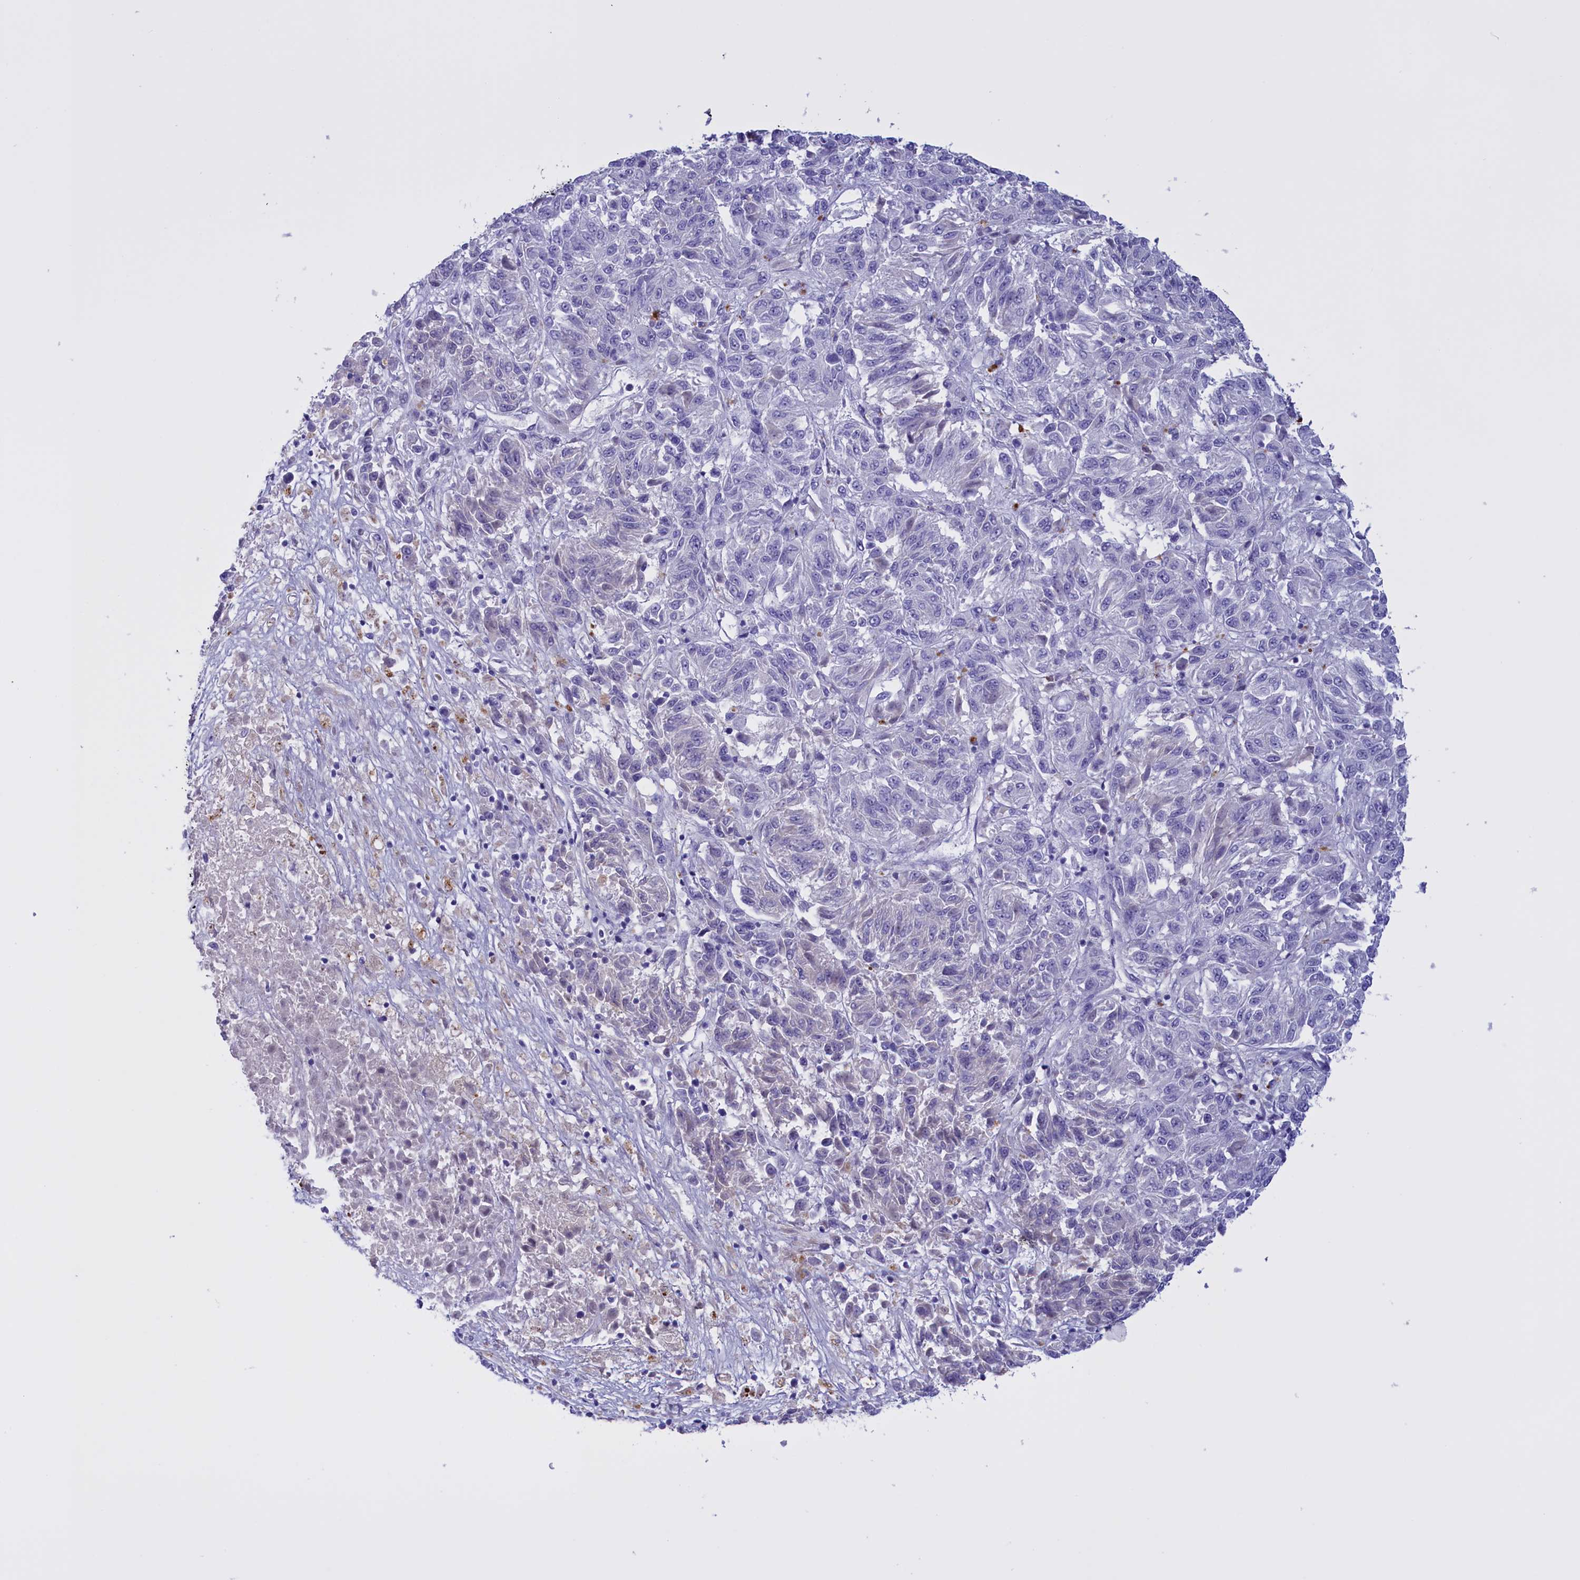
{"staining": {"intensity": "negative", "quantity": "none", "location": "none"}, "tissue": "melanoma", "cell_type": "Tumor cells", "image_type": "cancer", "snomed": [{"axis": "morphology", "description": "Malignant melanoma, Metastatic site"}, {"axis": "topography", "description": "Lung"}], "caption": "DAB immunohistochemical staining of malignant melanoma (metastatic site) demonstrates no significant staining in tumor cells.", "gene": "PROK2", "patient": {"sex": "male", "age": 64}}